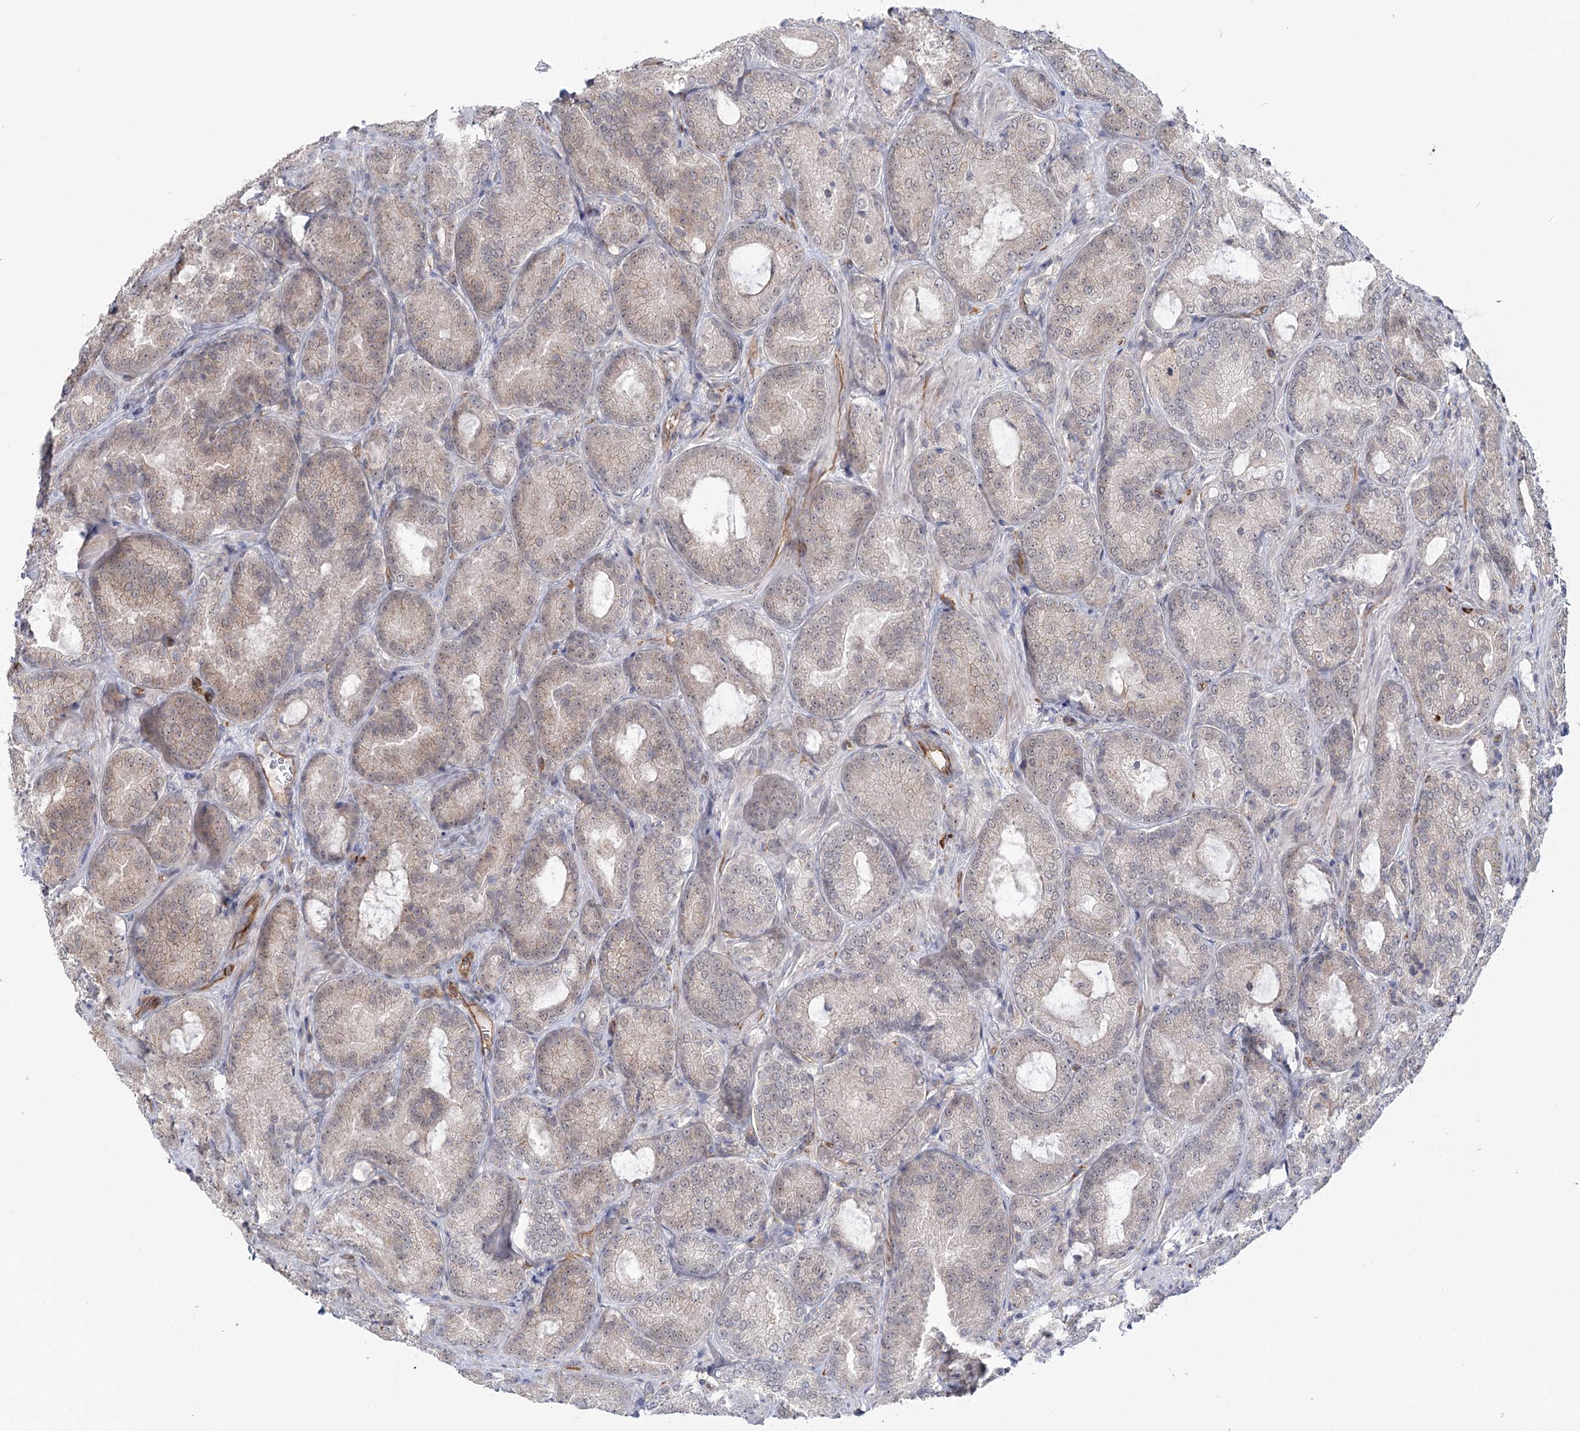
{"staining": {"intensity": "weak", "quantity": "<25%", "location": "cytoplasmic/membranous"}, "tissue": "prostate cancer", "cell_type": "Tumor cells", "image_type": "cancer", "snomed": [{"axis": "morphology", "description": "Adenocarcinoma, Low grade"}, {"axis": "topography", "description": "Prostate"}], "caption": "DAB (3,3'-diaminobenzidine) immunohistochemical staining of prostate low-grade adenocarcinoma displays no significant positivity in tumor cells.", "gene": "RPP14", "patient": {"sex": "male", "age": 74}}